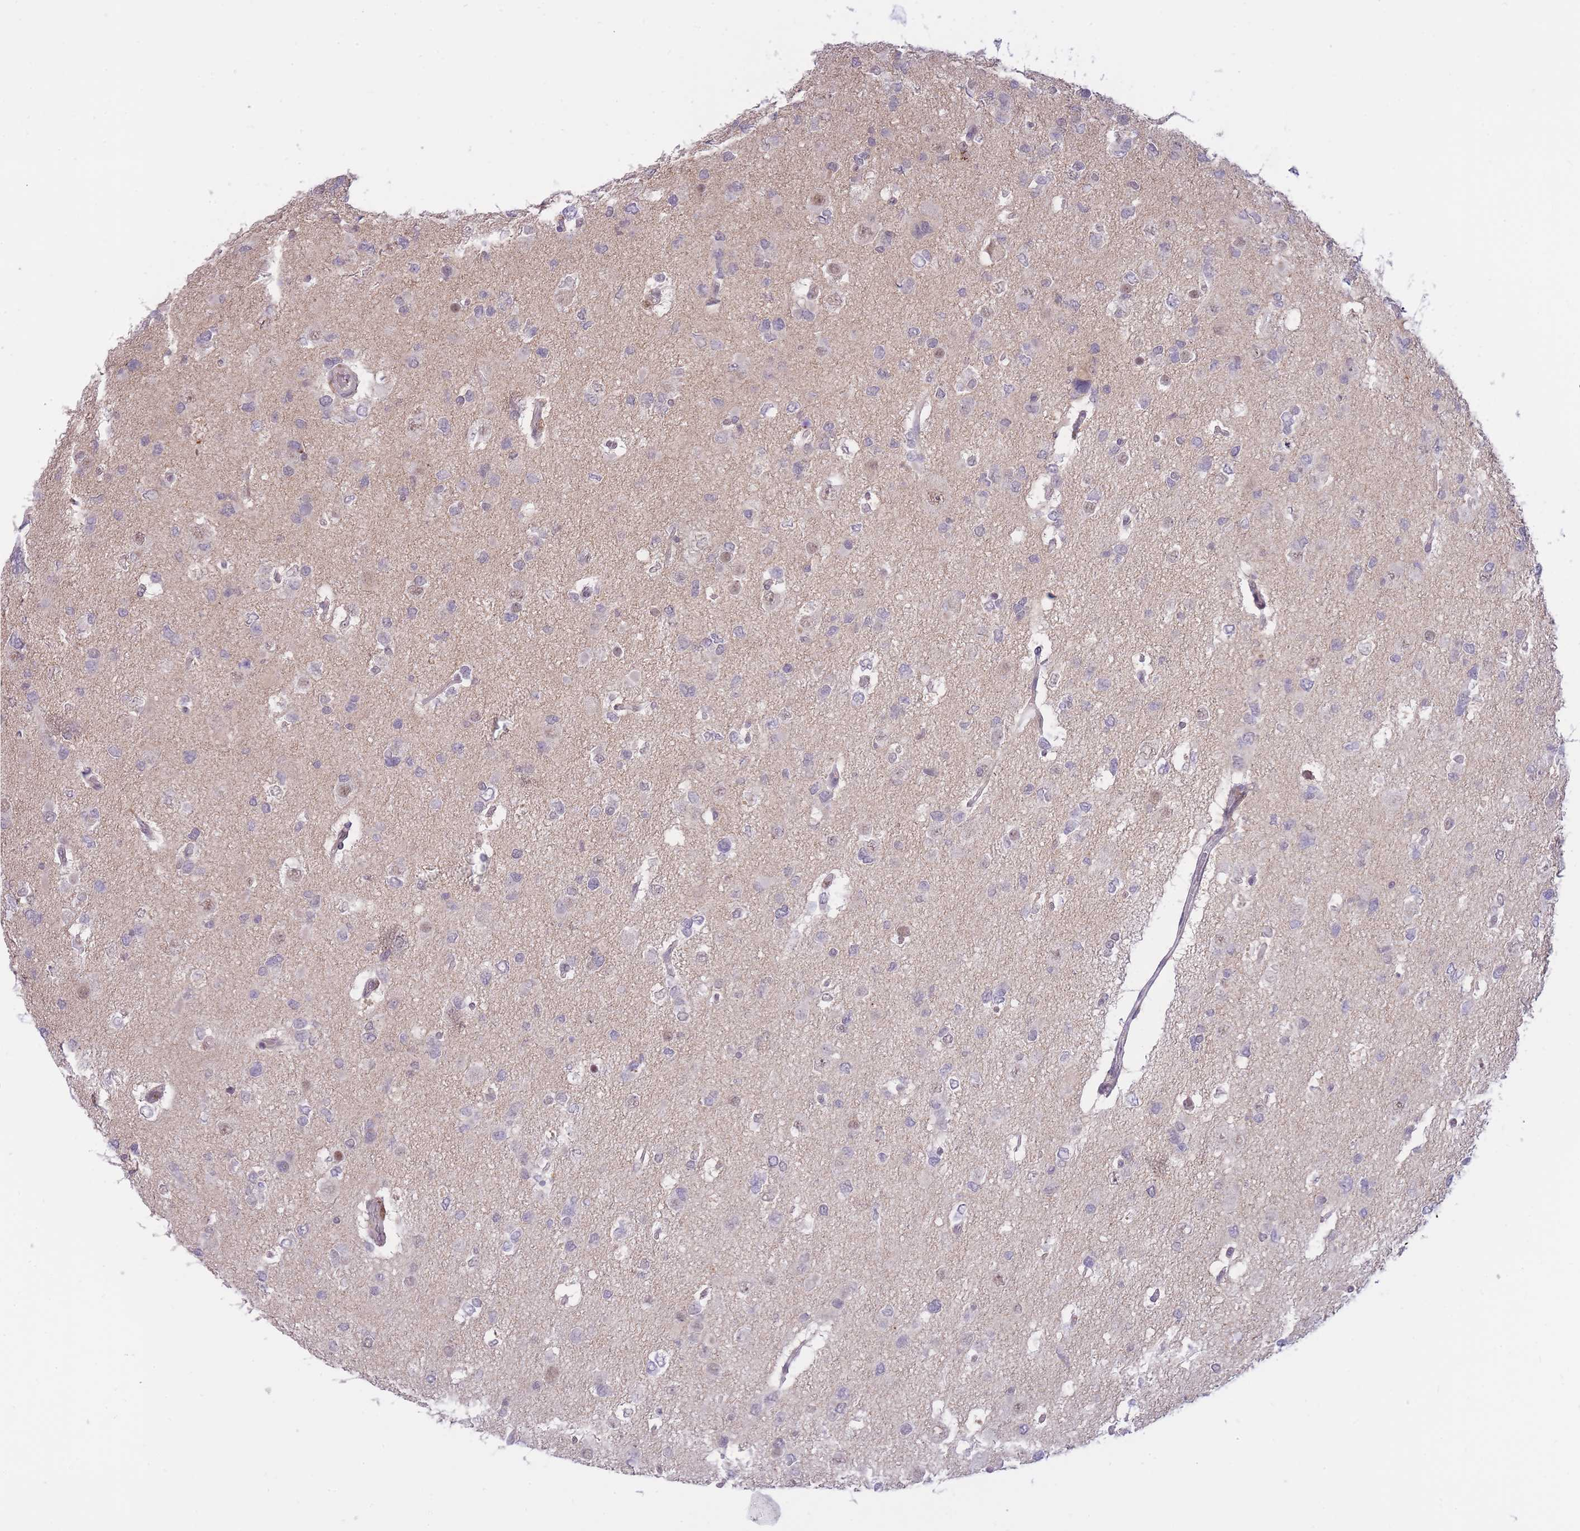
{"staining": {"intensity": "negative", "quantity": "none", "location": "none"}, "tissue": "glioma", "cell_type": "Tumor cells", "image_type": "cancer", "snomed": [{"axis": "morphology", "description": "Glioma, malignant, High grade"}, {"axis": "topography", "description": "Brain"}], "caption": "High power microscopy photomicrograph of an IHC histopathology image of glioma, revealing no significant positivity in tumor cells. Nuclei are stained in blue.", "gene": "GOLGA6L25", "patient": {"sex": "male", "age": 53}}